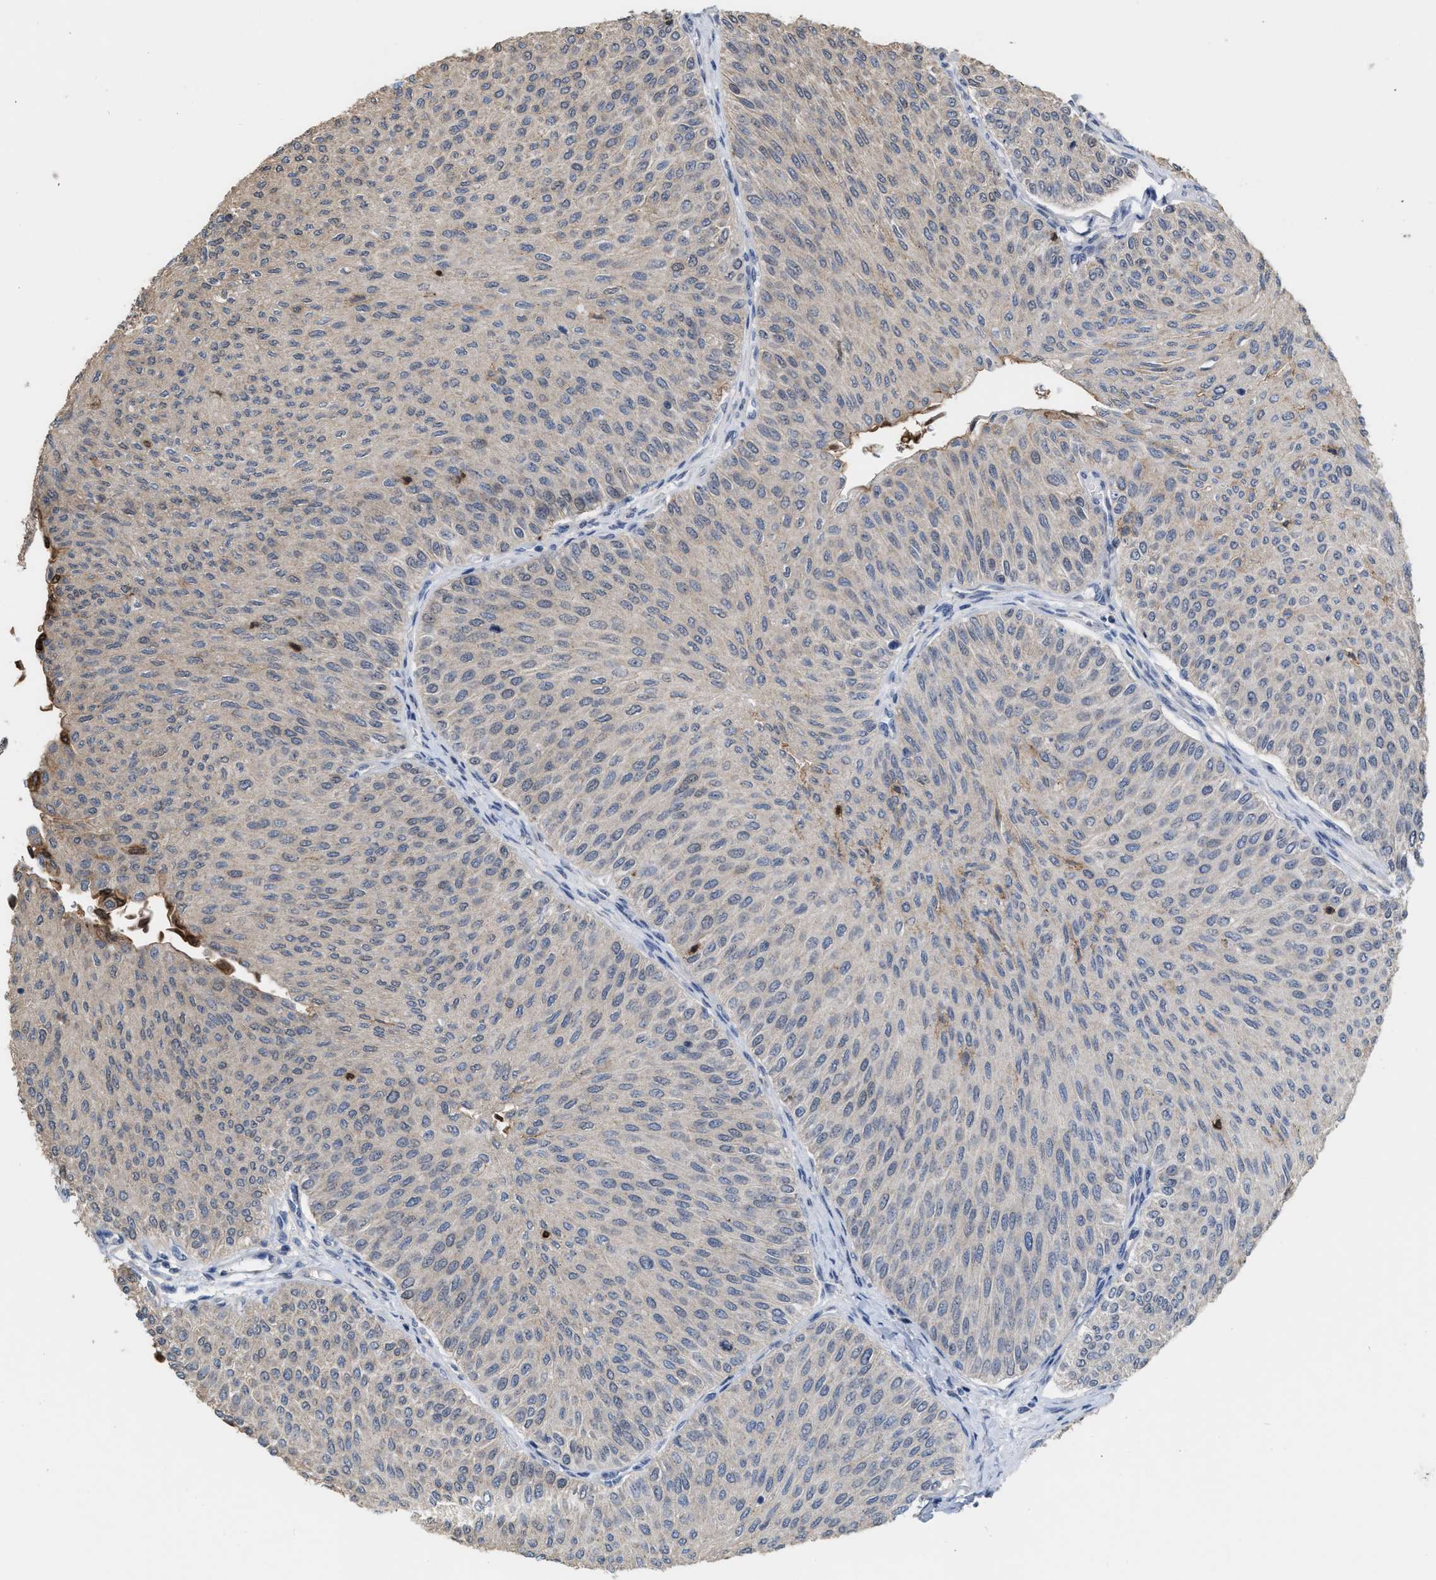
{"staining": {"intensity": "weak", "quantity": ">75%", "location": "cytoplasmic/membranous"}, "tissue": "urothelial cancer", "cell_type": "Tumor cells", "image_type": "cancer", "snomed": [{"axis": "morphology", "description": "Urothelial carcinoma, Low grade"}, {"axis": "topography", "description": "Urinary bladder"}], "caption": "Urothelial carcinoma (low-grade) was stained to show a protein in brown. There is low levels of weak cytoplasmic/membranous expression in about >75% of tumor cells.", "gene": "BAIAP2L1", "patient": {"sex": "male", "age": 78}}